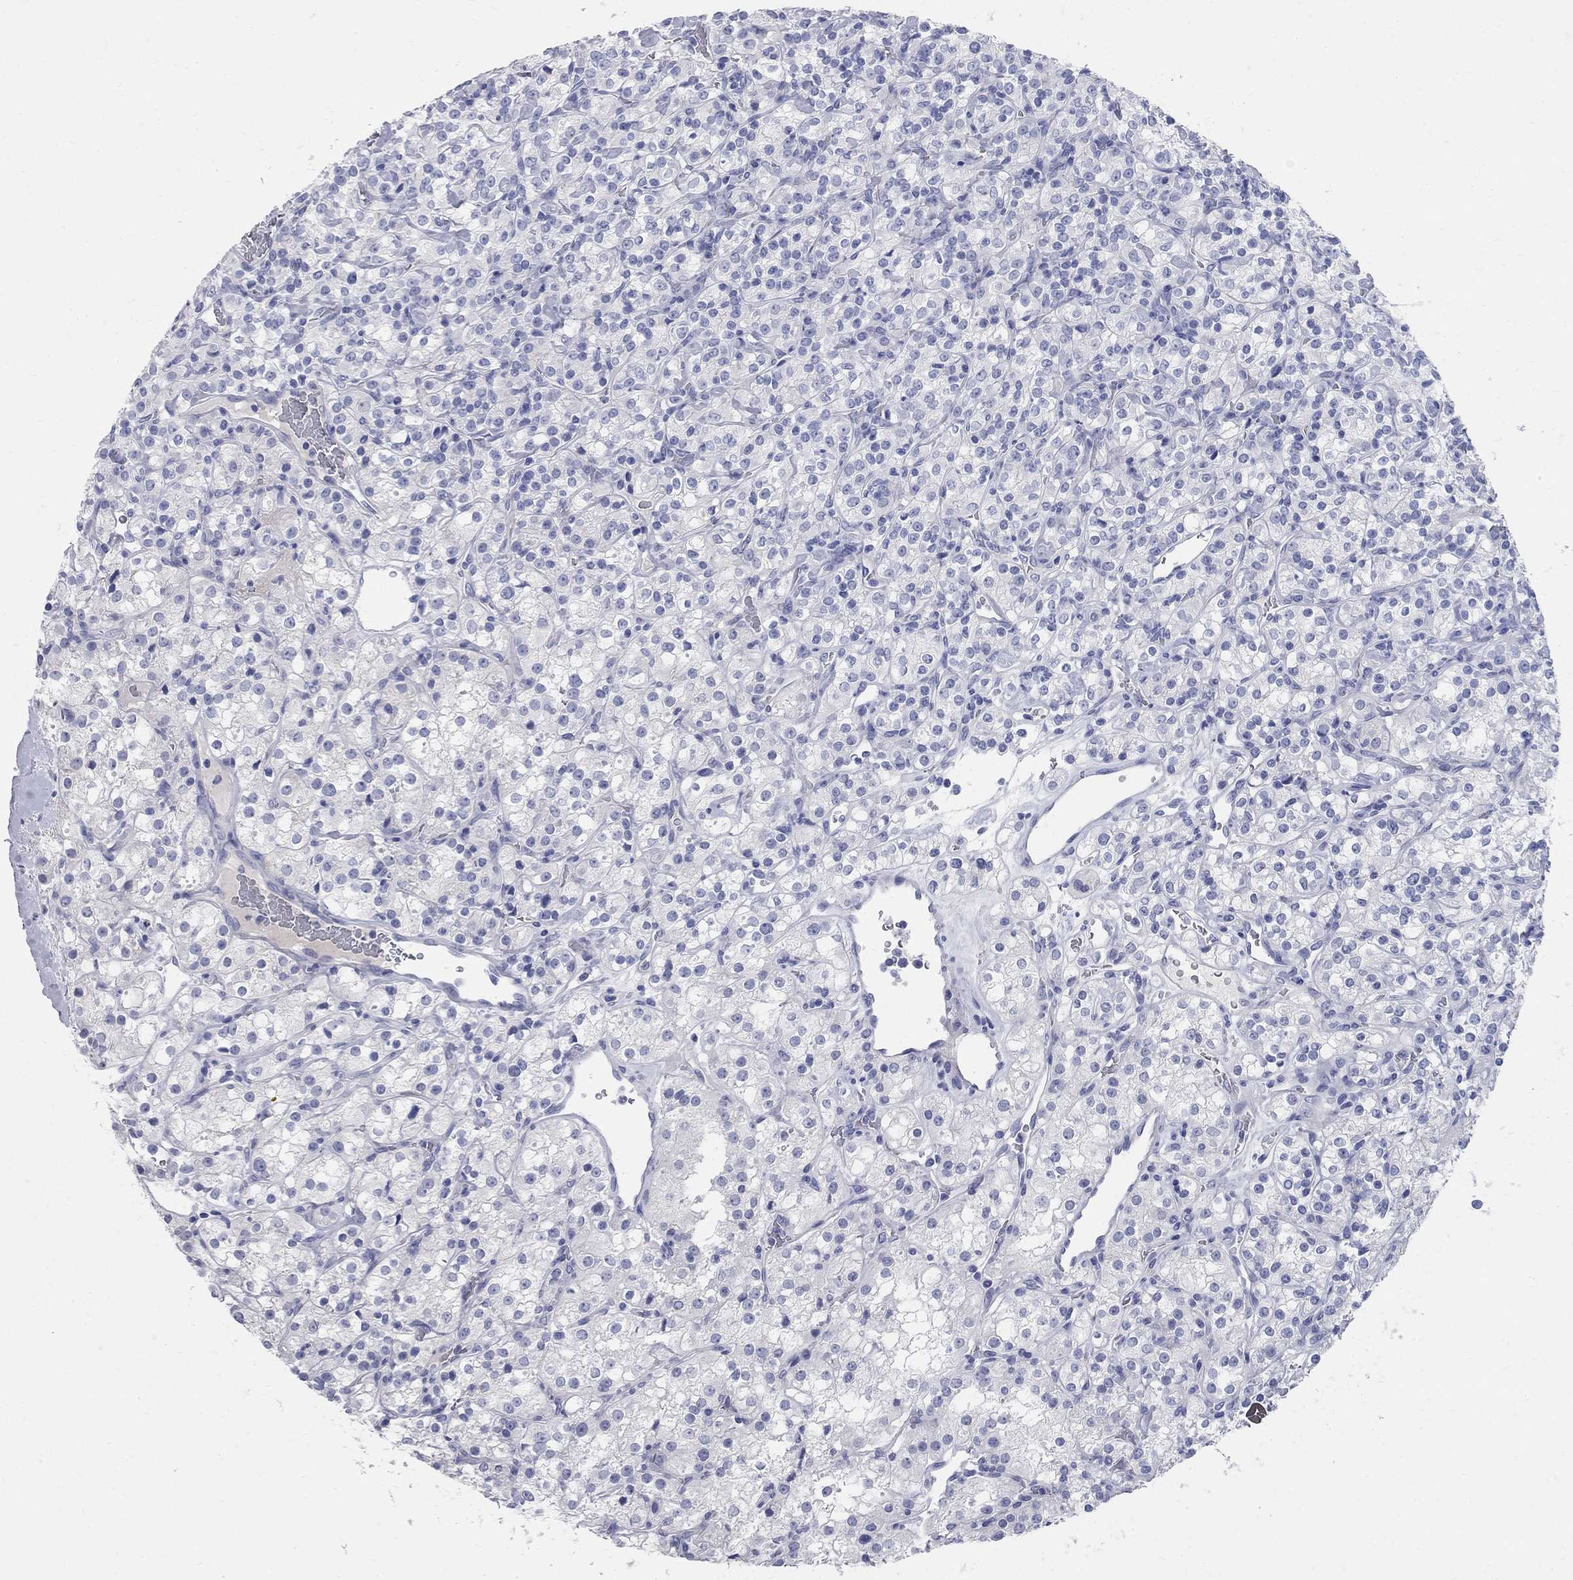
{"staining": {"intensity": "negative", "quantity": "none", "location": "none"}, "tissue": "renal cancer", "cell_type": "Tumor cells", "image_type": "cancer", "snomed": [{"axis": "morphology", "description": "Adenocarcinoma, NOS"}, {"axis": "topography", "description": "Kidney"}], "caption": "Tumor cells show no significant protein positivity in renal cancer (adenocarcinoma).", "gene": "AOX1", "patient": {"sex": "male", "age": 77}}